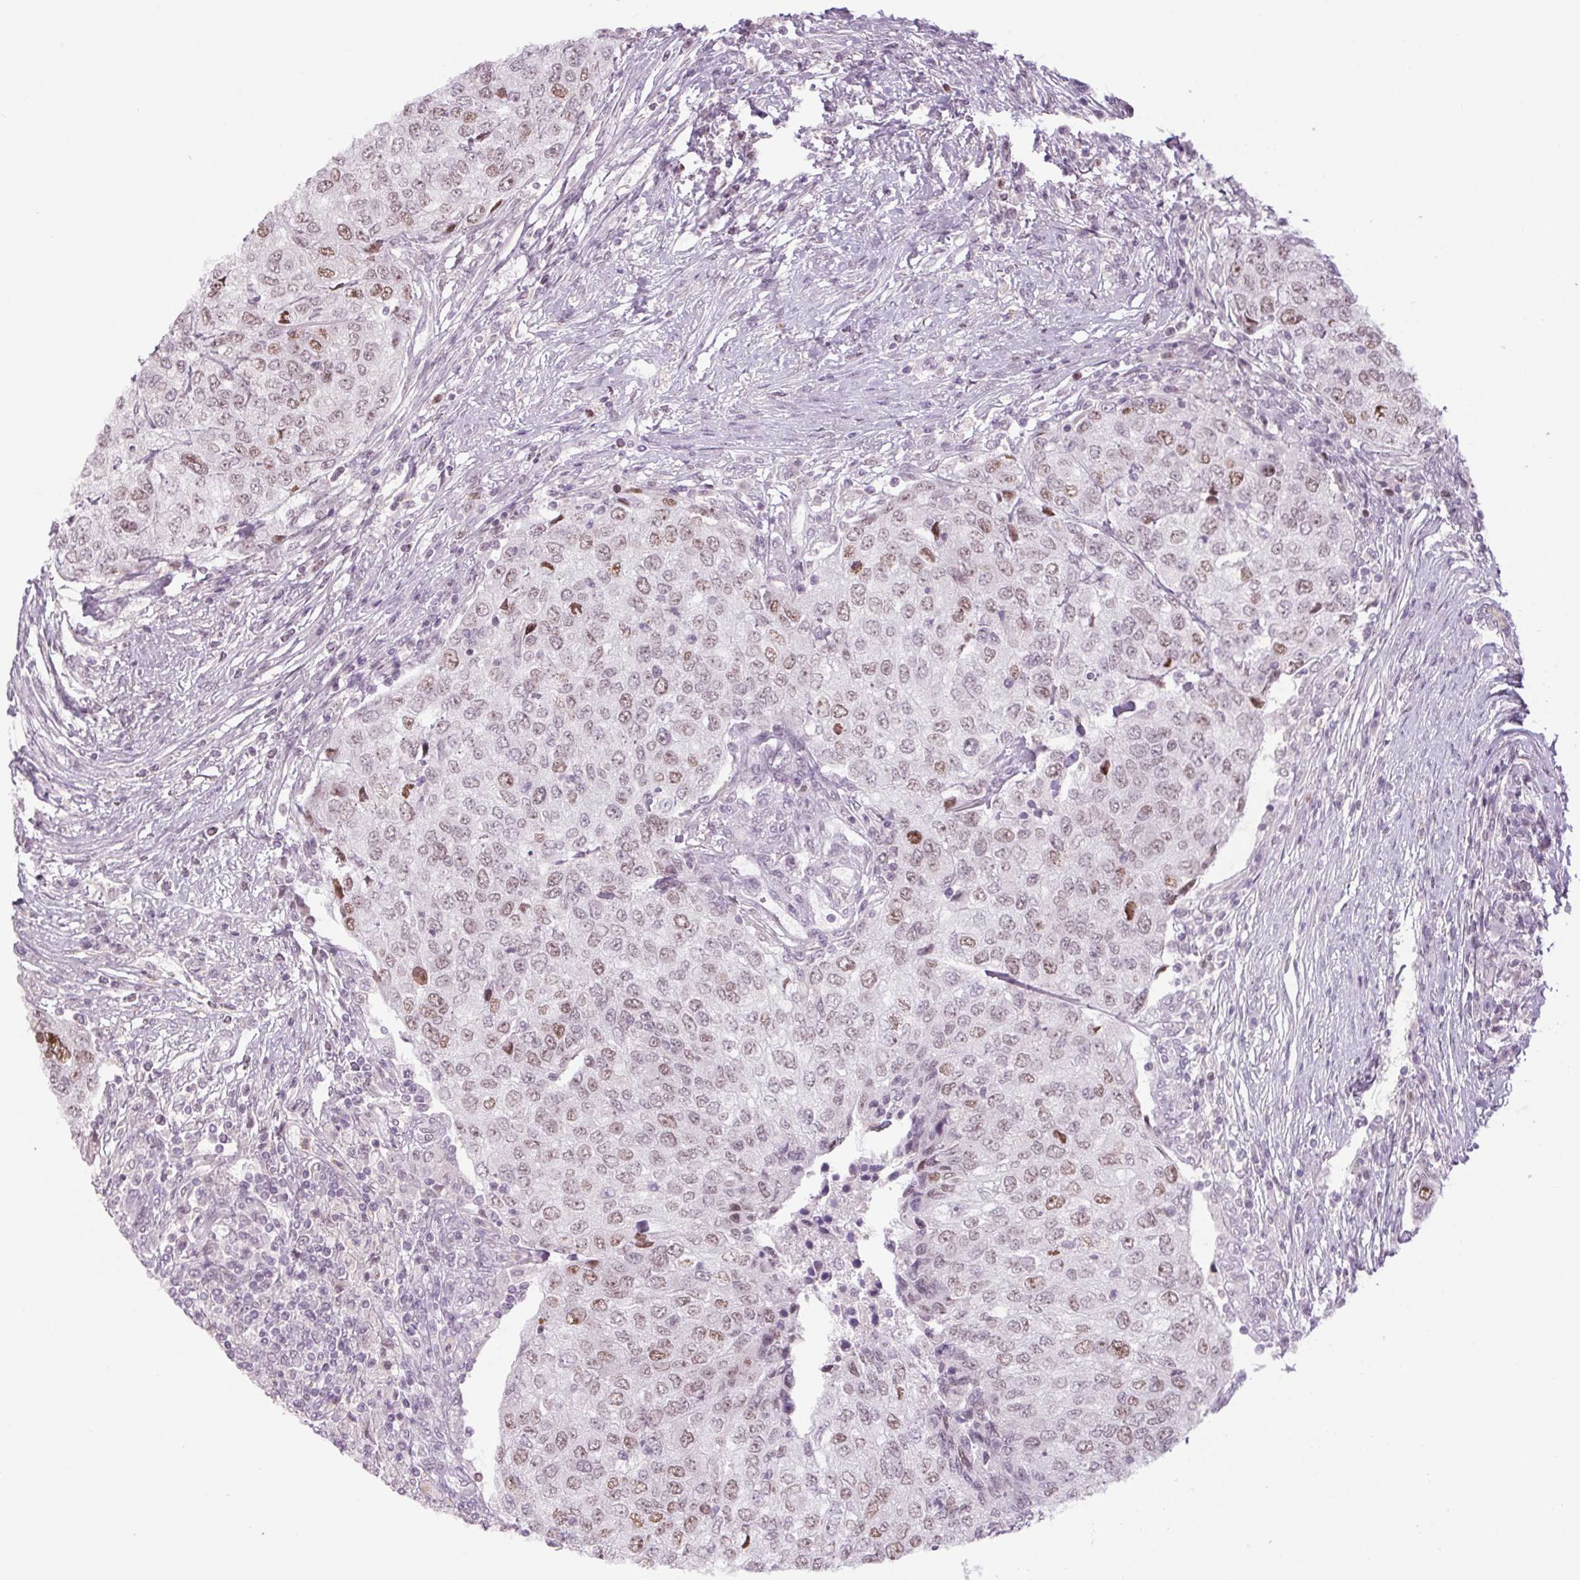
{"staining": {"intensity": "moderate", "quantity": "25%-75%", "location": "nuclear"}, "tissue": "urothelial cancer", "cell_type": "Tumor cells", "image_type": "cancer", "snomed": [{"axis": "morphology", "description": "Urothelial carcinoma, High grade"}, {"axis": "topography", "description": "Urinary bladder"}], "caption": "Urothelial carcinoma (high-grade) stained for a protein (brown) shows moderate nuclear positive positivity in approximately 25%-75% of tumor cells.", "gene": "SMIM6", "patient": {"sex": "female", "age": 78}}